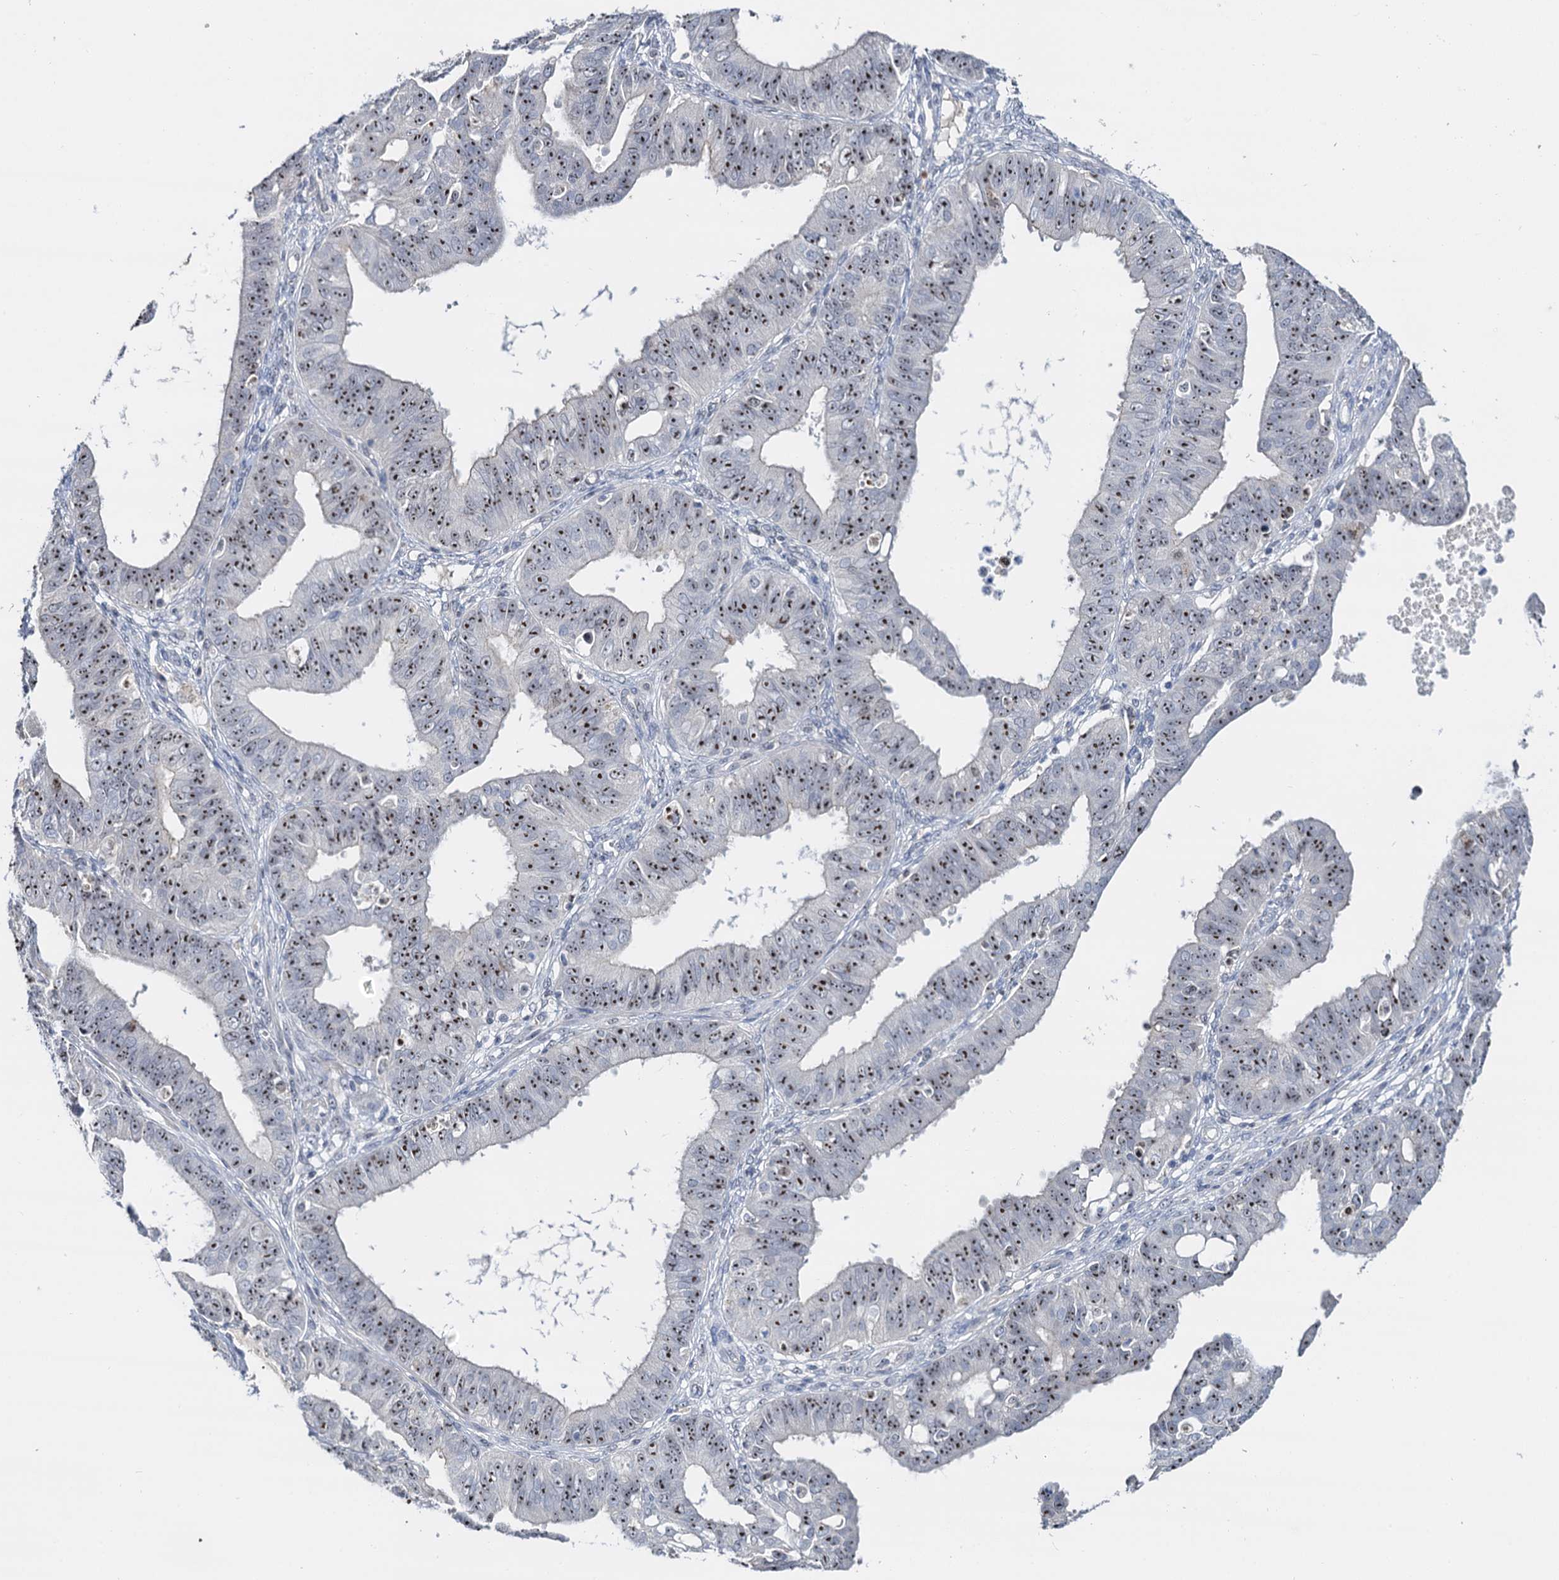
{"staining": {"intensity": "moderate", "quantity": ">75%", "location": "nuclear"}, "tissue": "ovarian cancer", "cell_type": "Tumor cells", "image_type": "cancer", "snomed": [{"axis": "morphology", "description": "Carcinoma, endometroid"}, {"axis": "topography", "description": "Appendix"}, {"axis": "topography", "description": "Ovary"}], "caption": "There is medium levels of moderate nuclear positivity in tumor cells of ovarian cancer (endometroid carcinoma), as demonstrated by immunohistochemical staining (brown color).", "gene": "NOP2", "patient": {"sex": "female", "age": 42}}